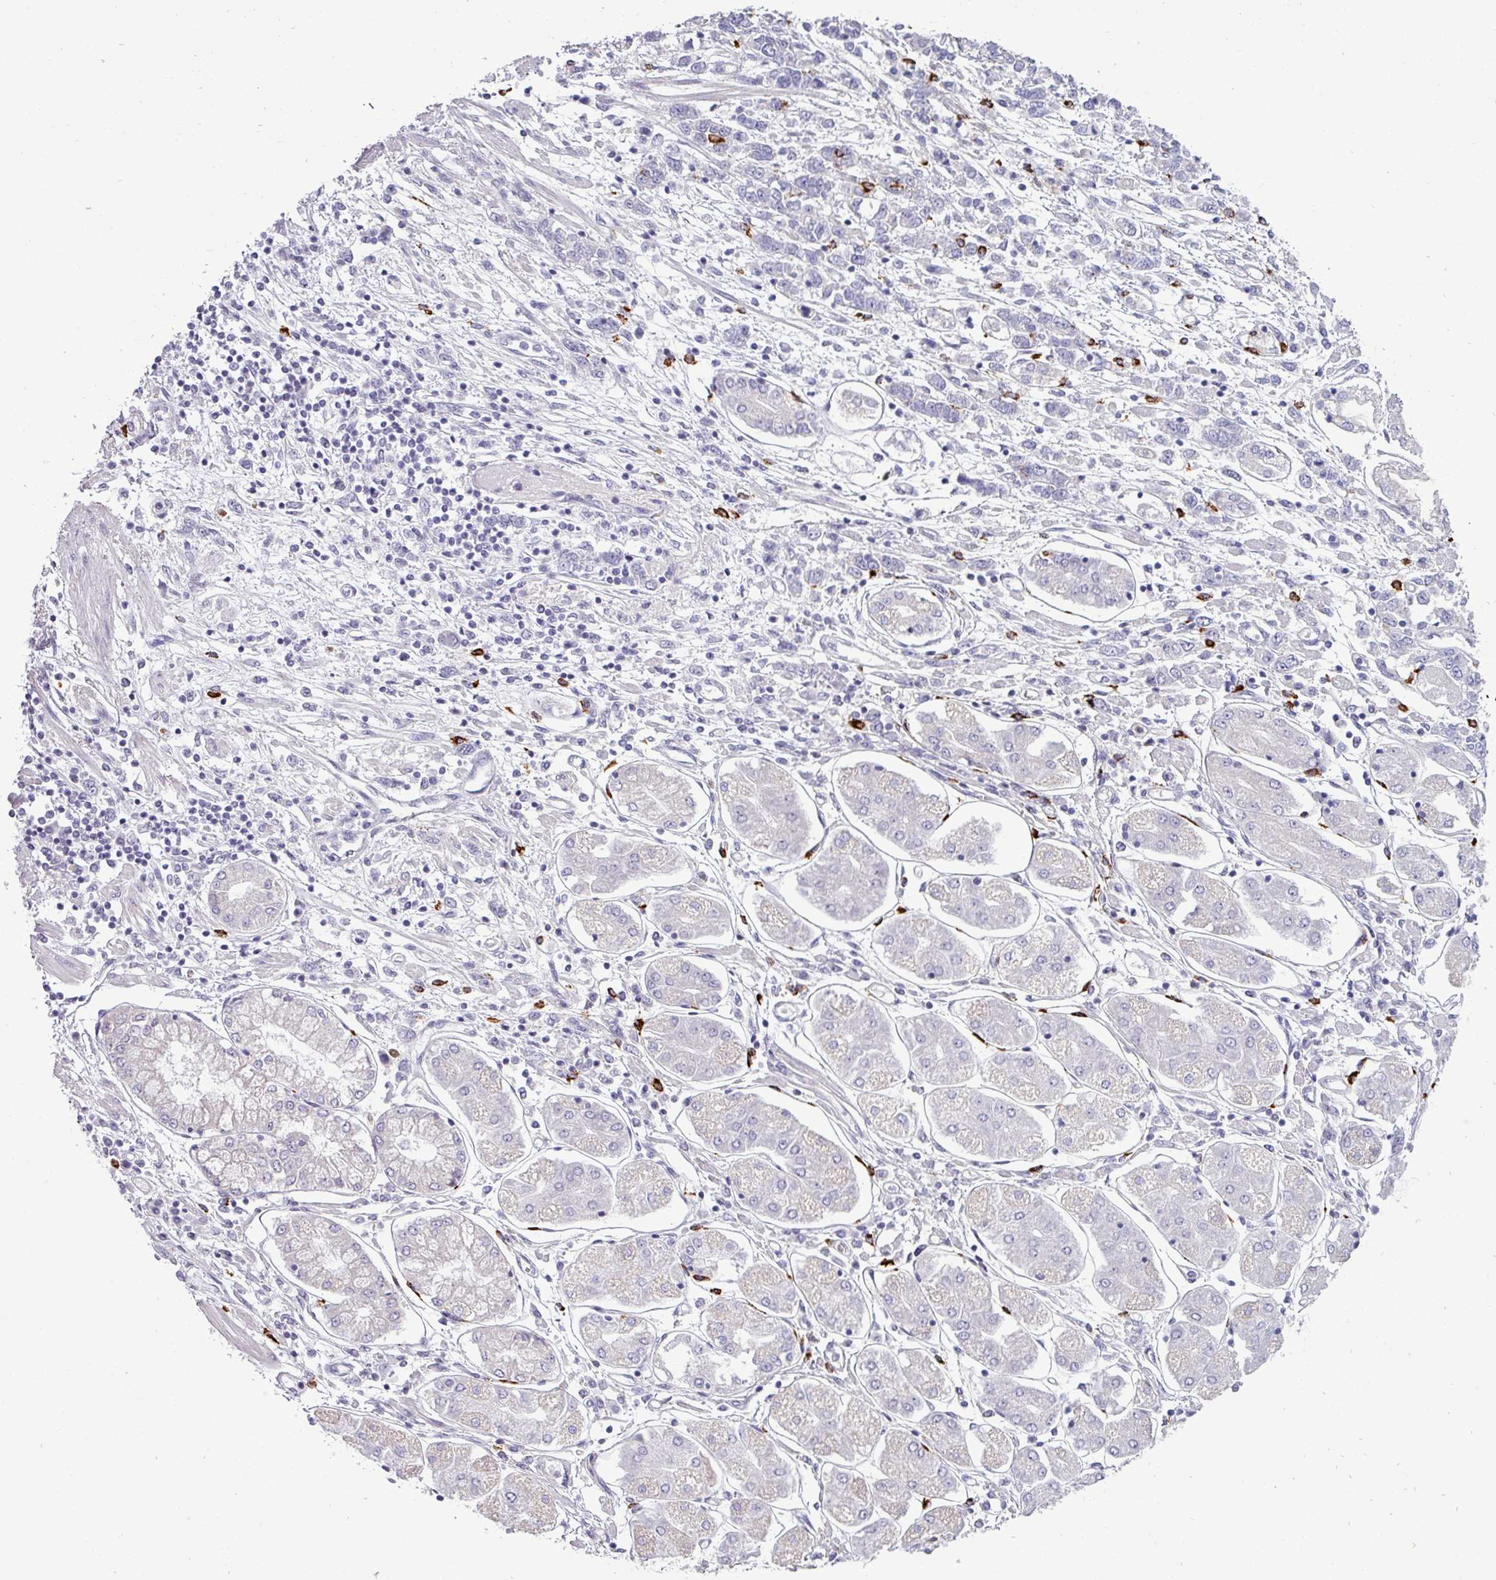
{"staining": {"intensity": "negative", "quantity": "none", "location": "none"}, "tissue": "stomach cancer", "cell_type": "Tumor cells", "image_type": "cancer", "snomed": [{"axis": "morphology", "description": "Adenocarcinoma, NOS"}, {"axis": "topography", "description": "Stomach"}], "caption": "Immunohistochemistry histopathology image of stomach cancer stained for a protein (brown), which demonstrates no positivity in tumor cells. (Stains: DAB immunohistochemistry (IHC) with hematoxylin counter stain, Microscopy: brightfield microscopy at high magnification).", "gene": "TRIM39", "patient": {"sex": "female", "age": 76}}